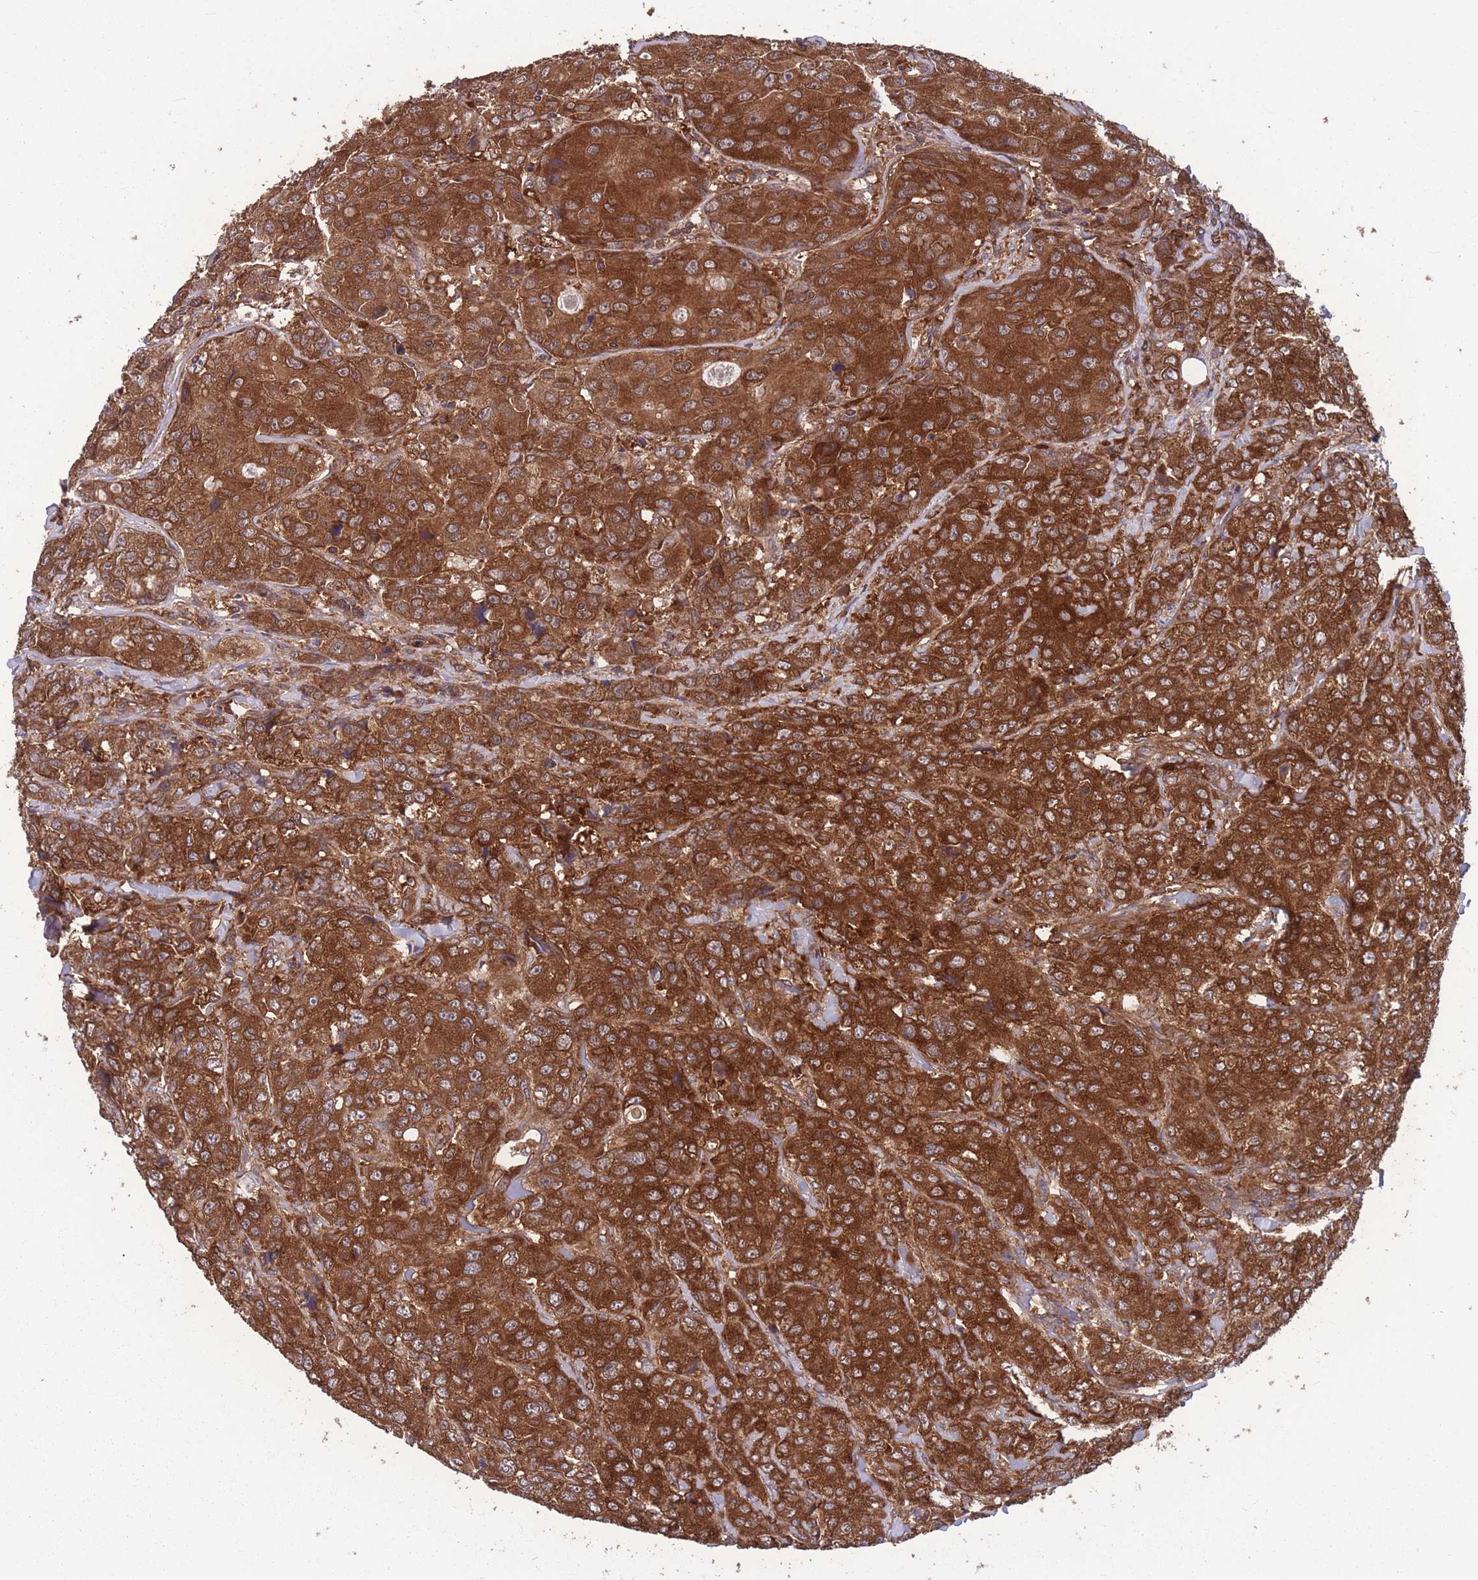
{"staining": {"intensity": "strong", "quantity": ">75%", "location": "cytoplasmic/membranous"}, "tissue": "breast cancer", "cell_type": "Tumor cells", "image_type": "cancer", "snomed": [{"axis": "morphology", "description": "Duct carcinoma"}, {"axis": "topography", "description": "Breast"}], "caption": "Immunohistochemical staining of human breast cancer (infiltrating ductal carcinoma) shows high levels of strong cytoplasmic/membranous protein staining in approximately >75% of tumor cells. (Brightfield microscopy of DAB IHC at high magnification).", "gene": "ZPR1", "patient": {"sex": "female", "age": 43}}